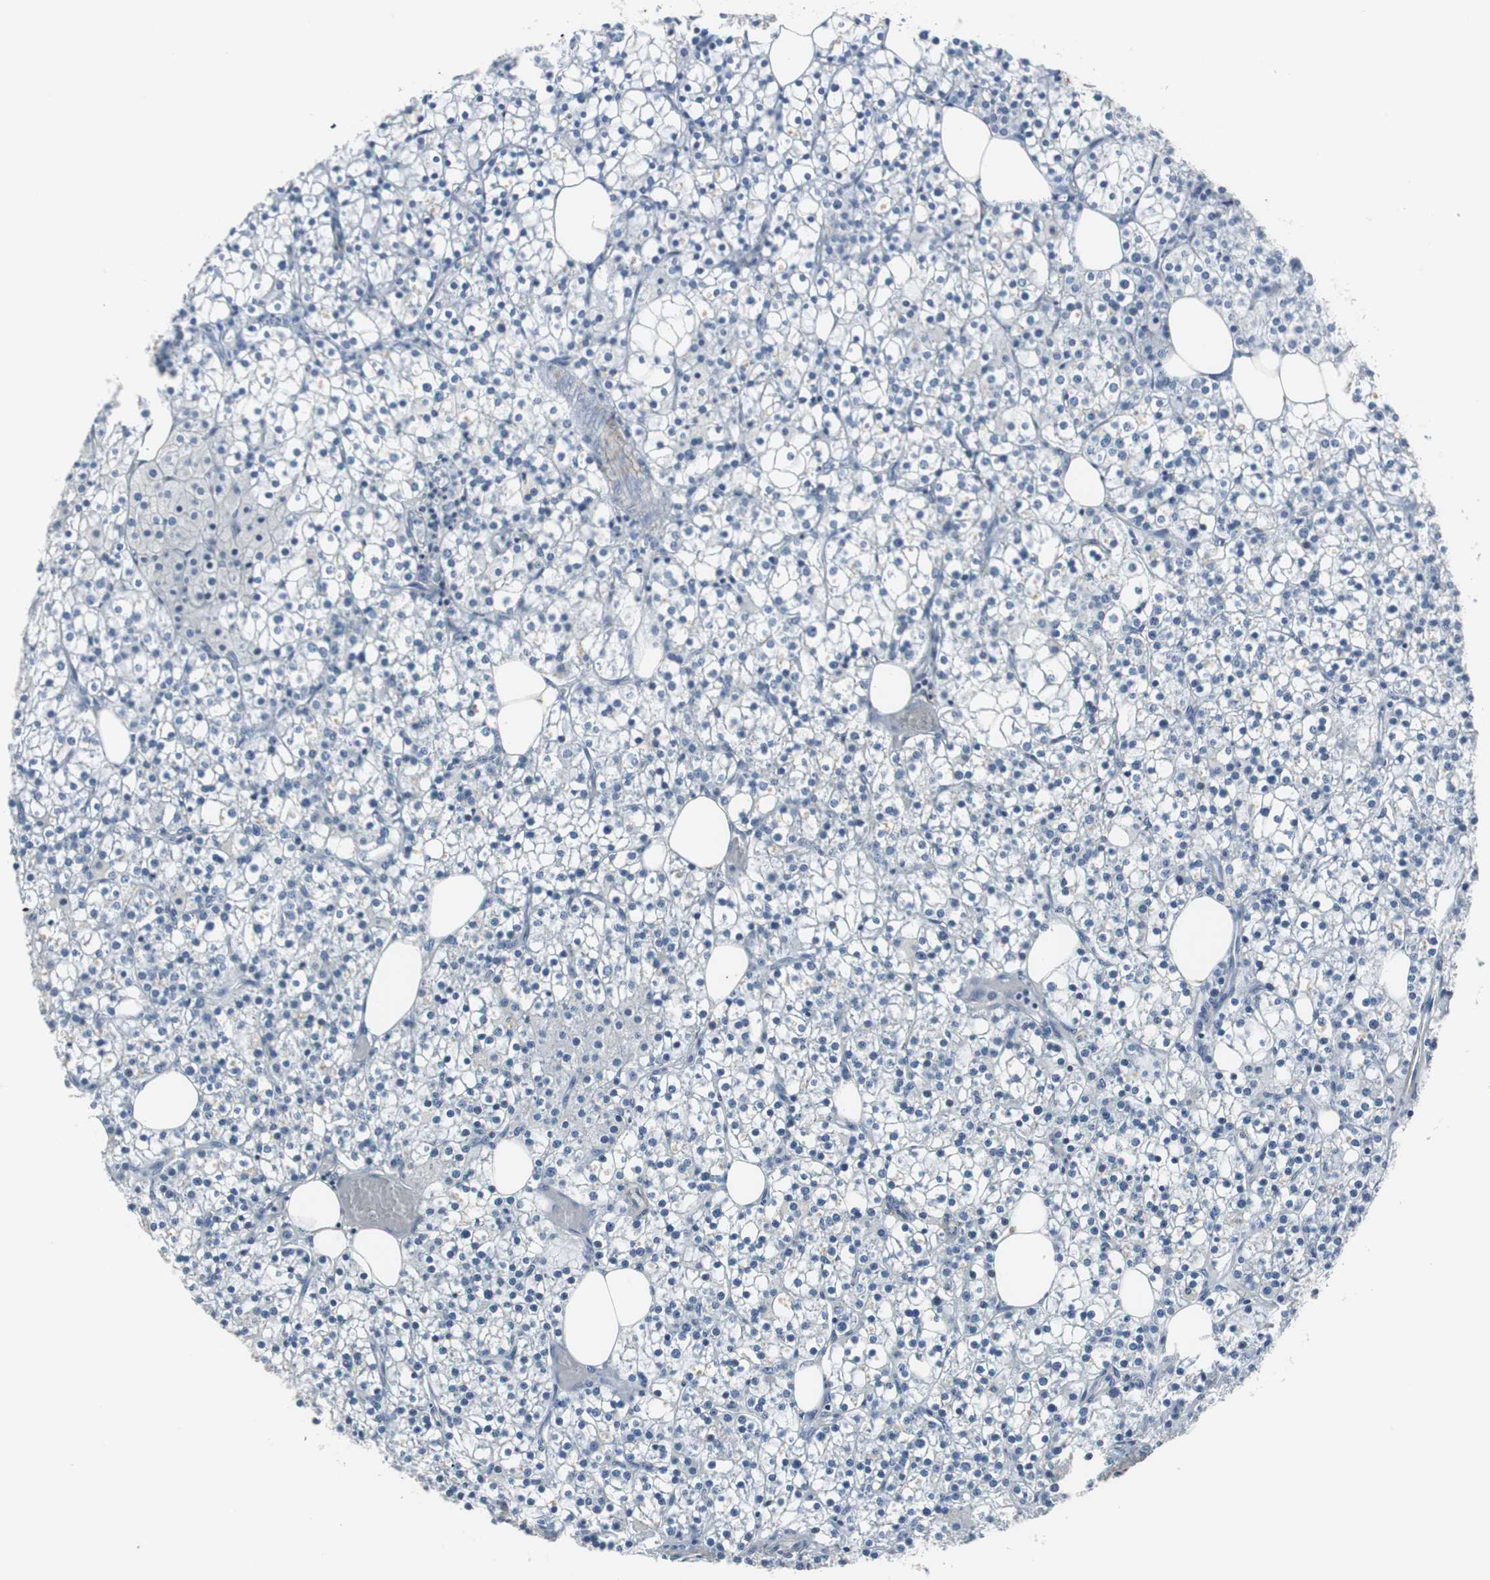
{"staining": {"intensity": "negative", "quantity": "none", "location": "none"}, "tissue": "parathyroid gland", "cell_type": "Glandular cells", "image_type": "normal", "snomed": [{"axis": "morphology", "description": "Normal tissue, NOS"}, {"axis": "topography", "description": "Parathyroid gland"}], "caption": "The histopathology image displays no staining of glandular cells in normal parathyroid gland. The staining is performed using DAB (3,3'-diaminobenzidine) brown chromogen with nuclei counter-stained in using hematoxylin.", "gene": "MUC7", "patient": {"sex": "female", "age": 63}}